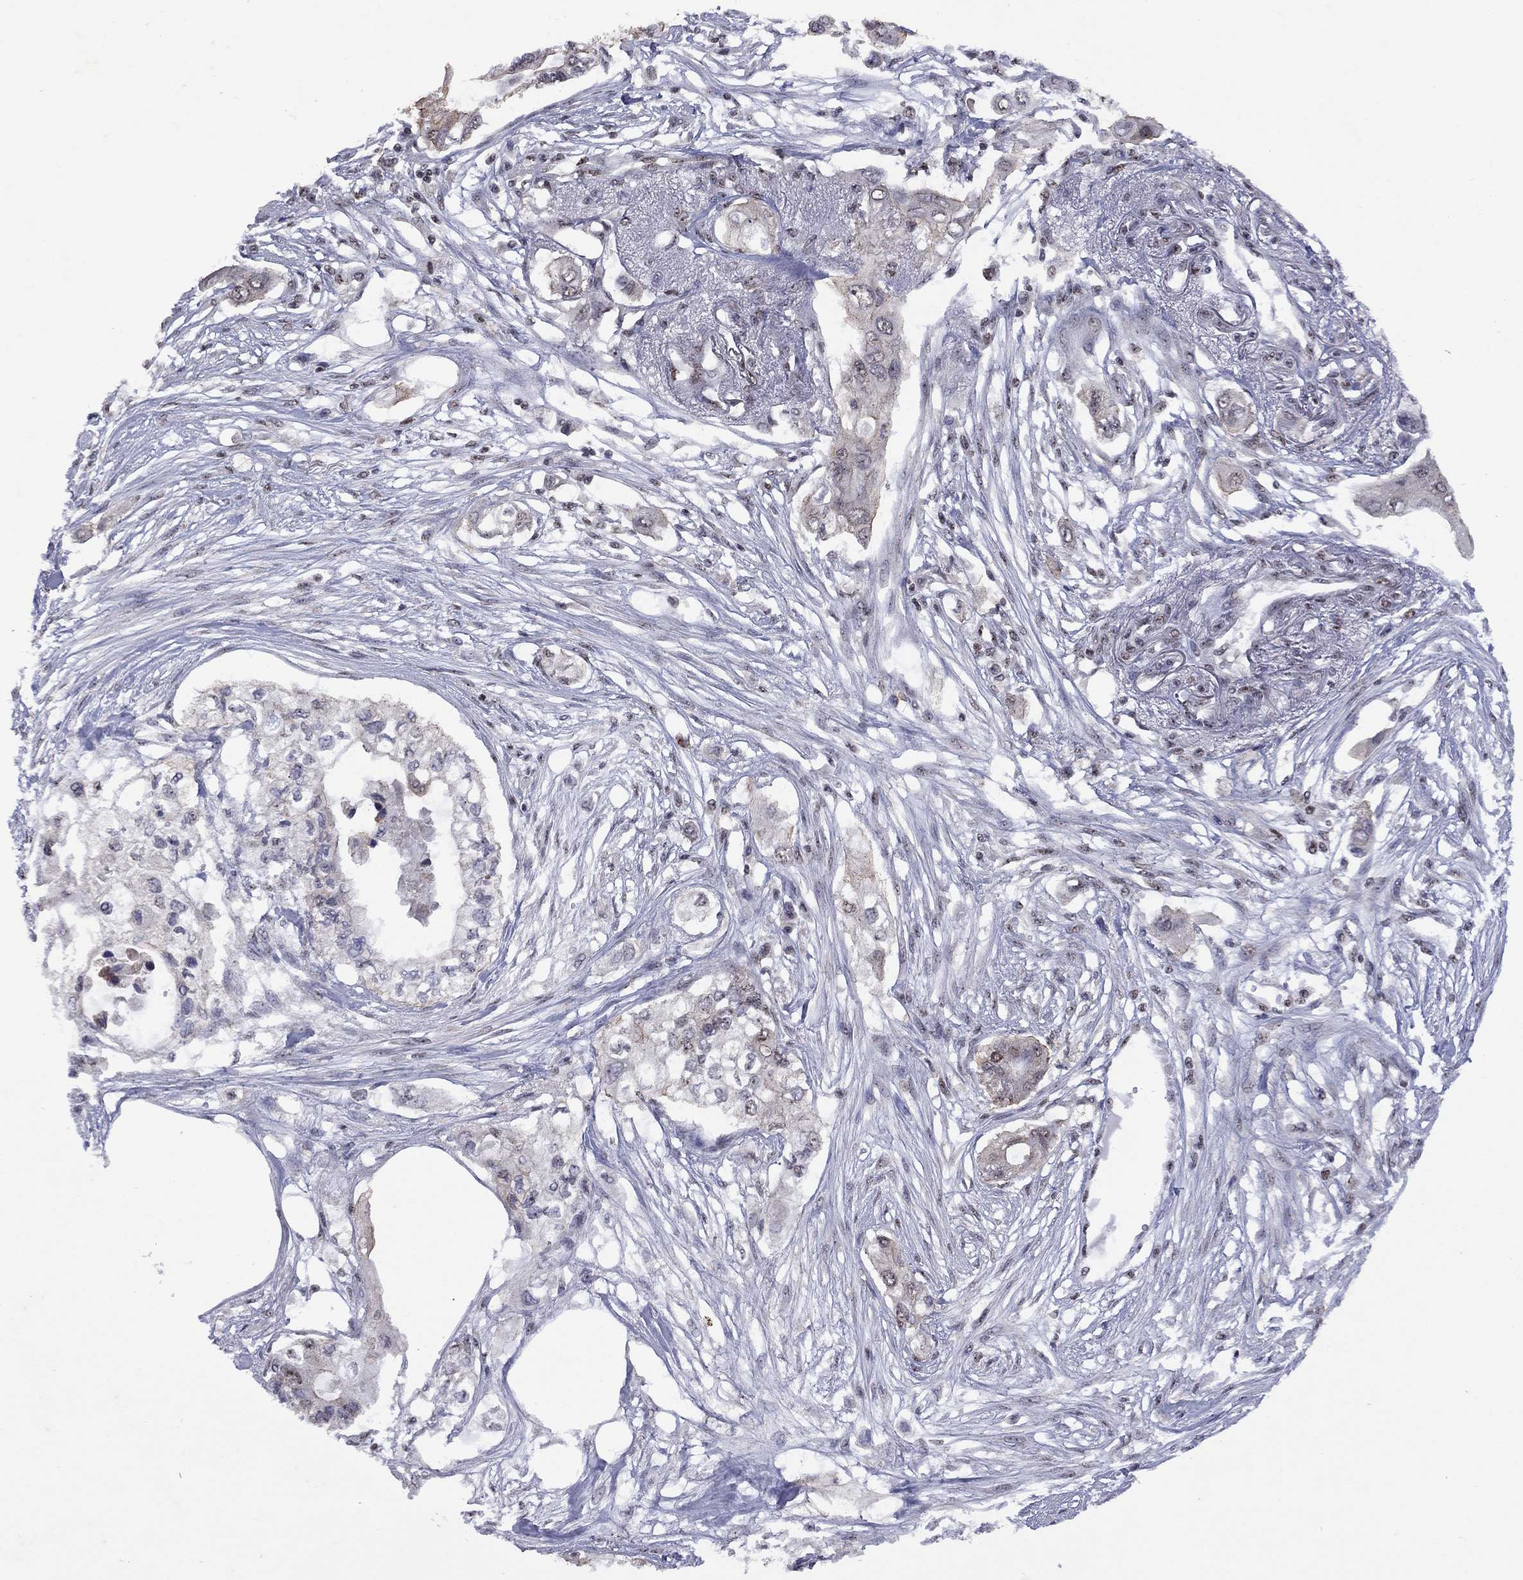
{"staining": {"intensity": "negative", "quantity": "none", "location": "none"}, "tissue": "pancreatic cancer", "cell_type": "Tumor cells", "image_type": "cancer", "snomed": [{"axis": "morphology", "description": "Adenocarcinoma, NOS"}, {"axis": "topography", "description": "Pancreas"}], "caption": "Adenocarcinoma (pancreatic) stained for a protein using immunohistochemistry shows no expression tumor cells.", "gene": "SPOUT1", "patient": {"sex": "female", "age": 63}}